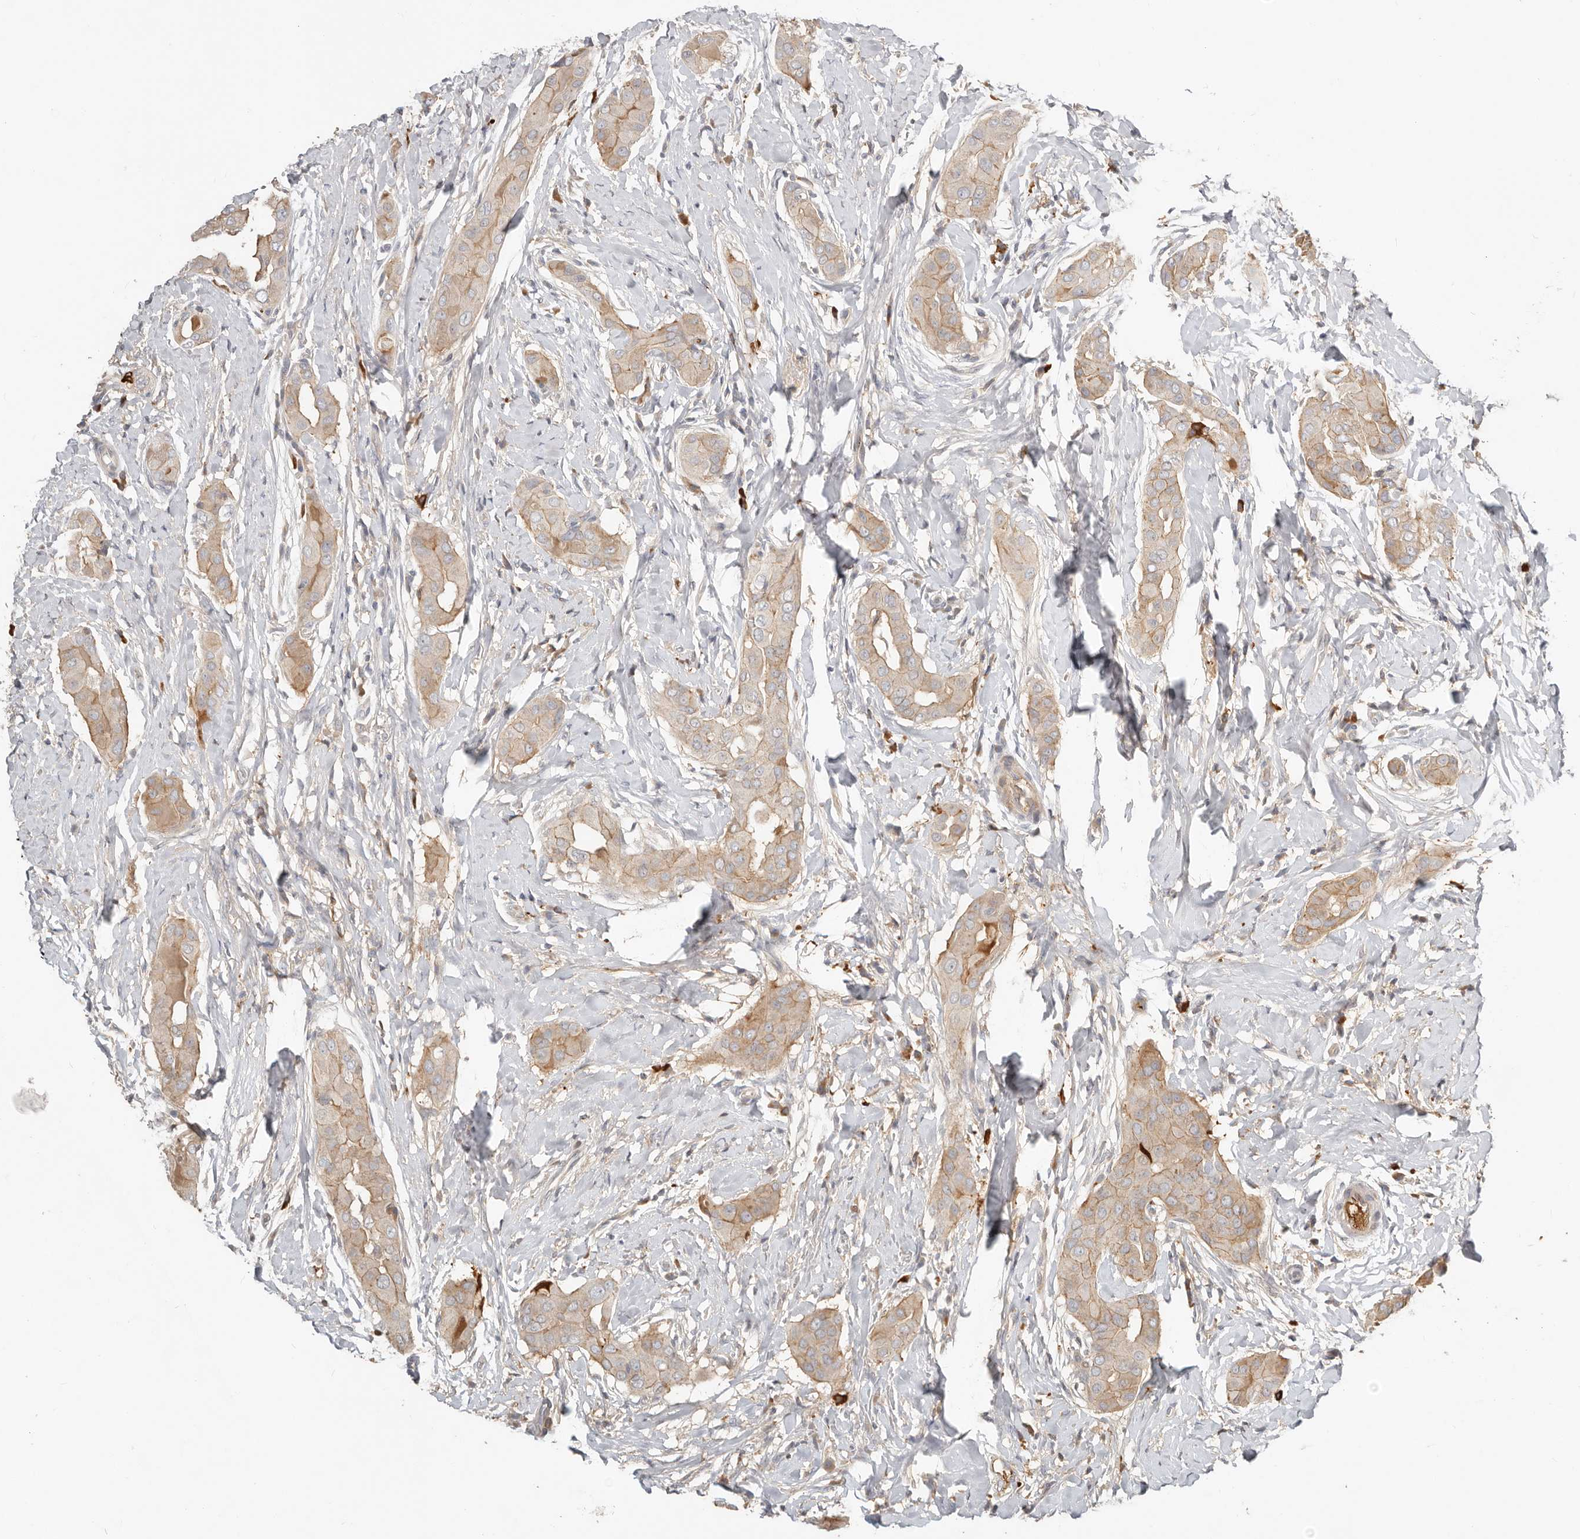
{"staining": {"intensity": "moderate", "quantity": ">75%", "location": "cytoplasmic/membranous"}, "tissue": "thyroid cancer", "cell_type": "Tumor cells", "image_type": "cancer", "snomed": [{"axis": "morphology", "description": "Papillary adenocarcinoma, NOS"}, {"axis": "topography", "description": "Thyroid gland"}], "caption": "This is an image of immunohistochemistry staining of thyroid cancer (papillary adenocarcinoma), which shows moderate staining in the cytoplasmic/membranous of tumor cells.", "gene": "MTFR2", "patient": {"sex": "male", "age": 33}}